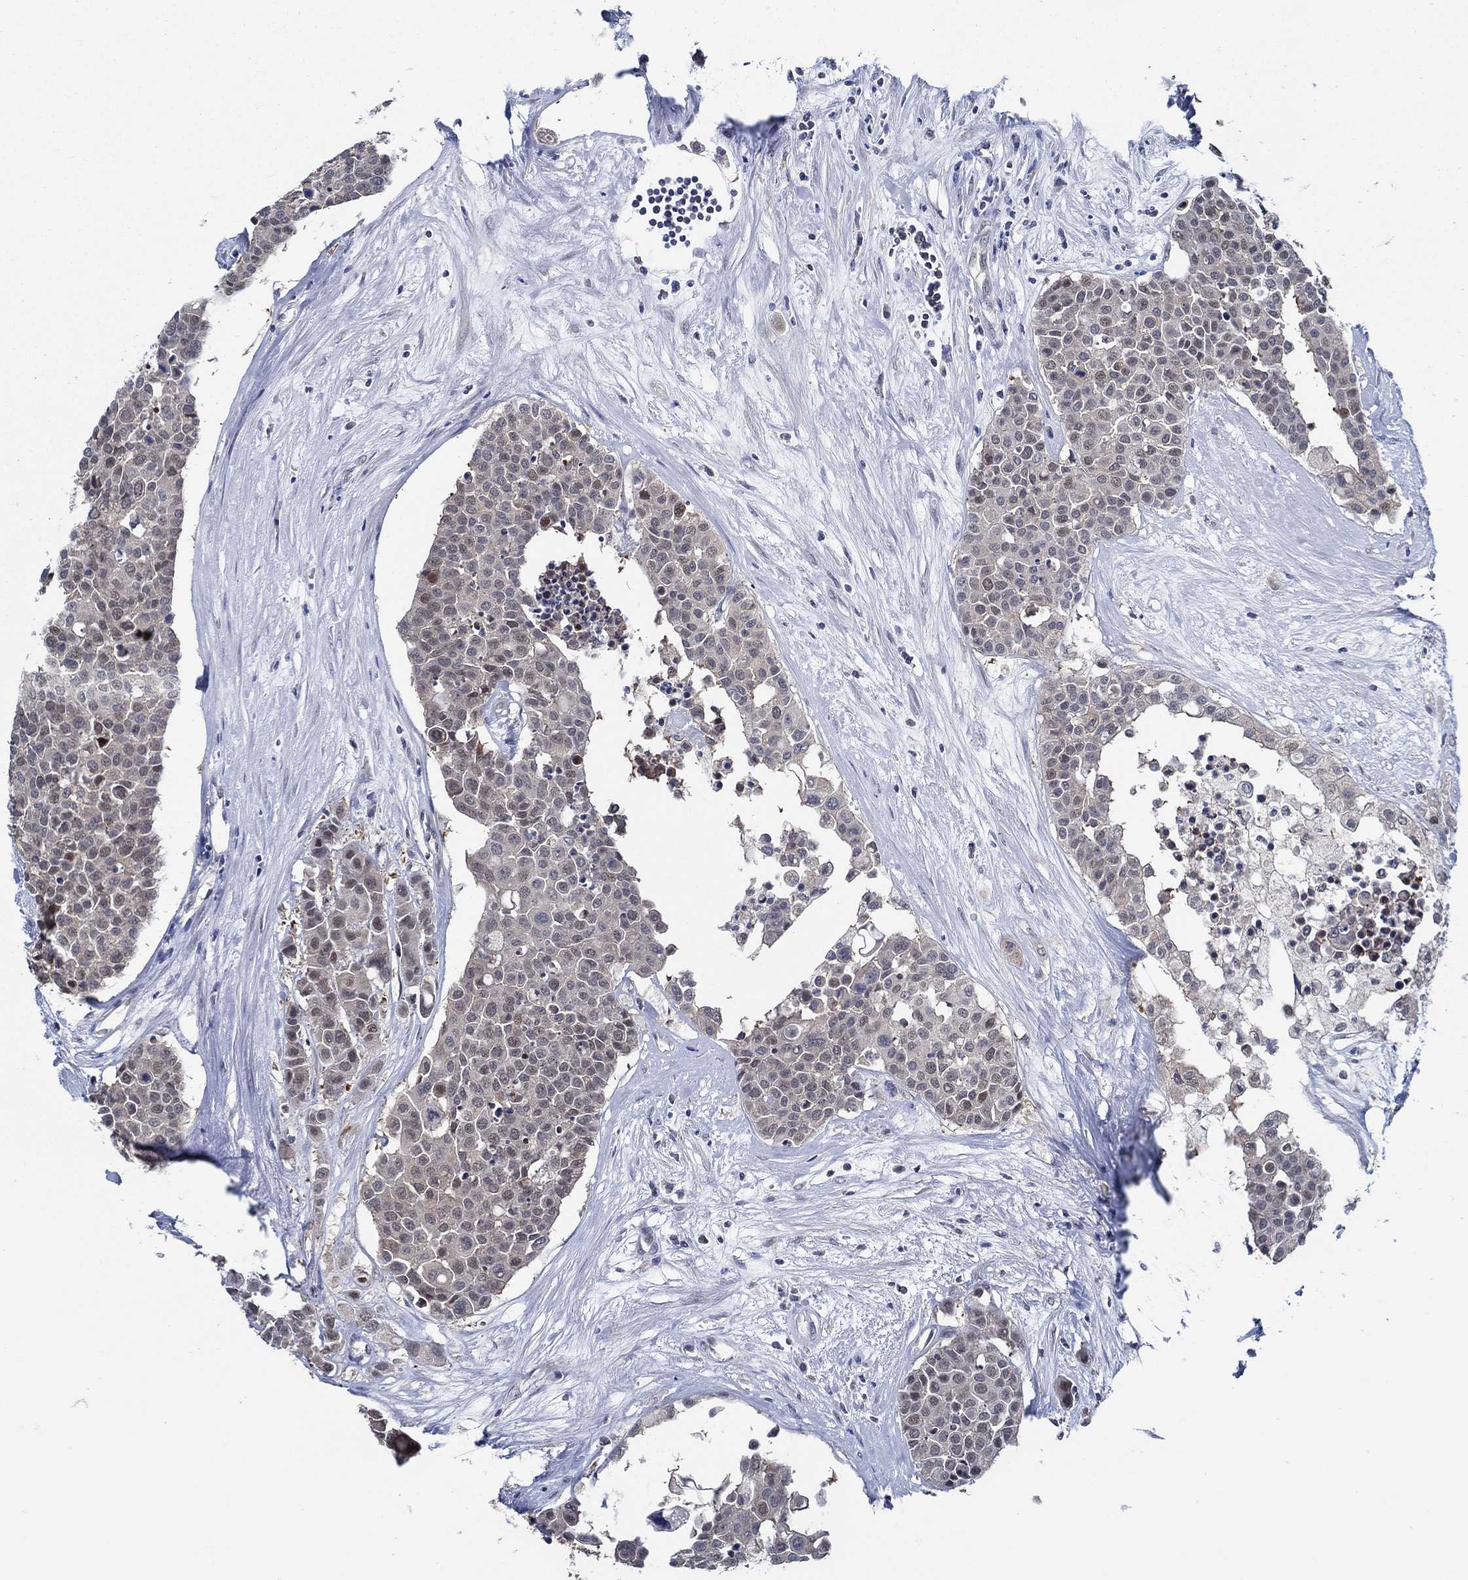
{"staining": {"intensity": "strong", "quantity": "<25%", "location": "cytoplasmic/membranous"}, "tissue": "carcinoid", "cell_type": "Tumor cells", "image_type": "cancer", "snomed": [{"axis": "morphology", "description": "Carcinoid, malignant, NOS"}, {"axis": "topography", "description": "Colon"}], "caption": "Human carcinoid (malignant) stained with a protein marker exhibits strong staining in tumor cells.", "gene": "DACT1", "patient": {"sex": "male", "age": 81}}